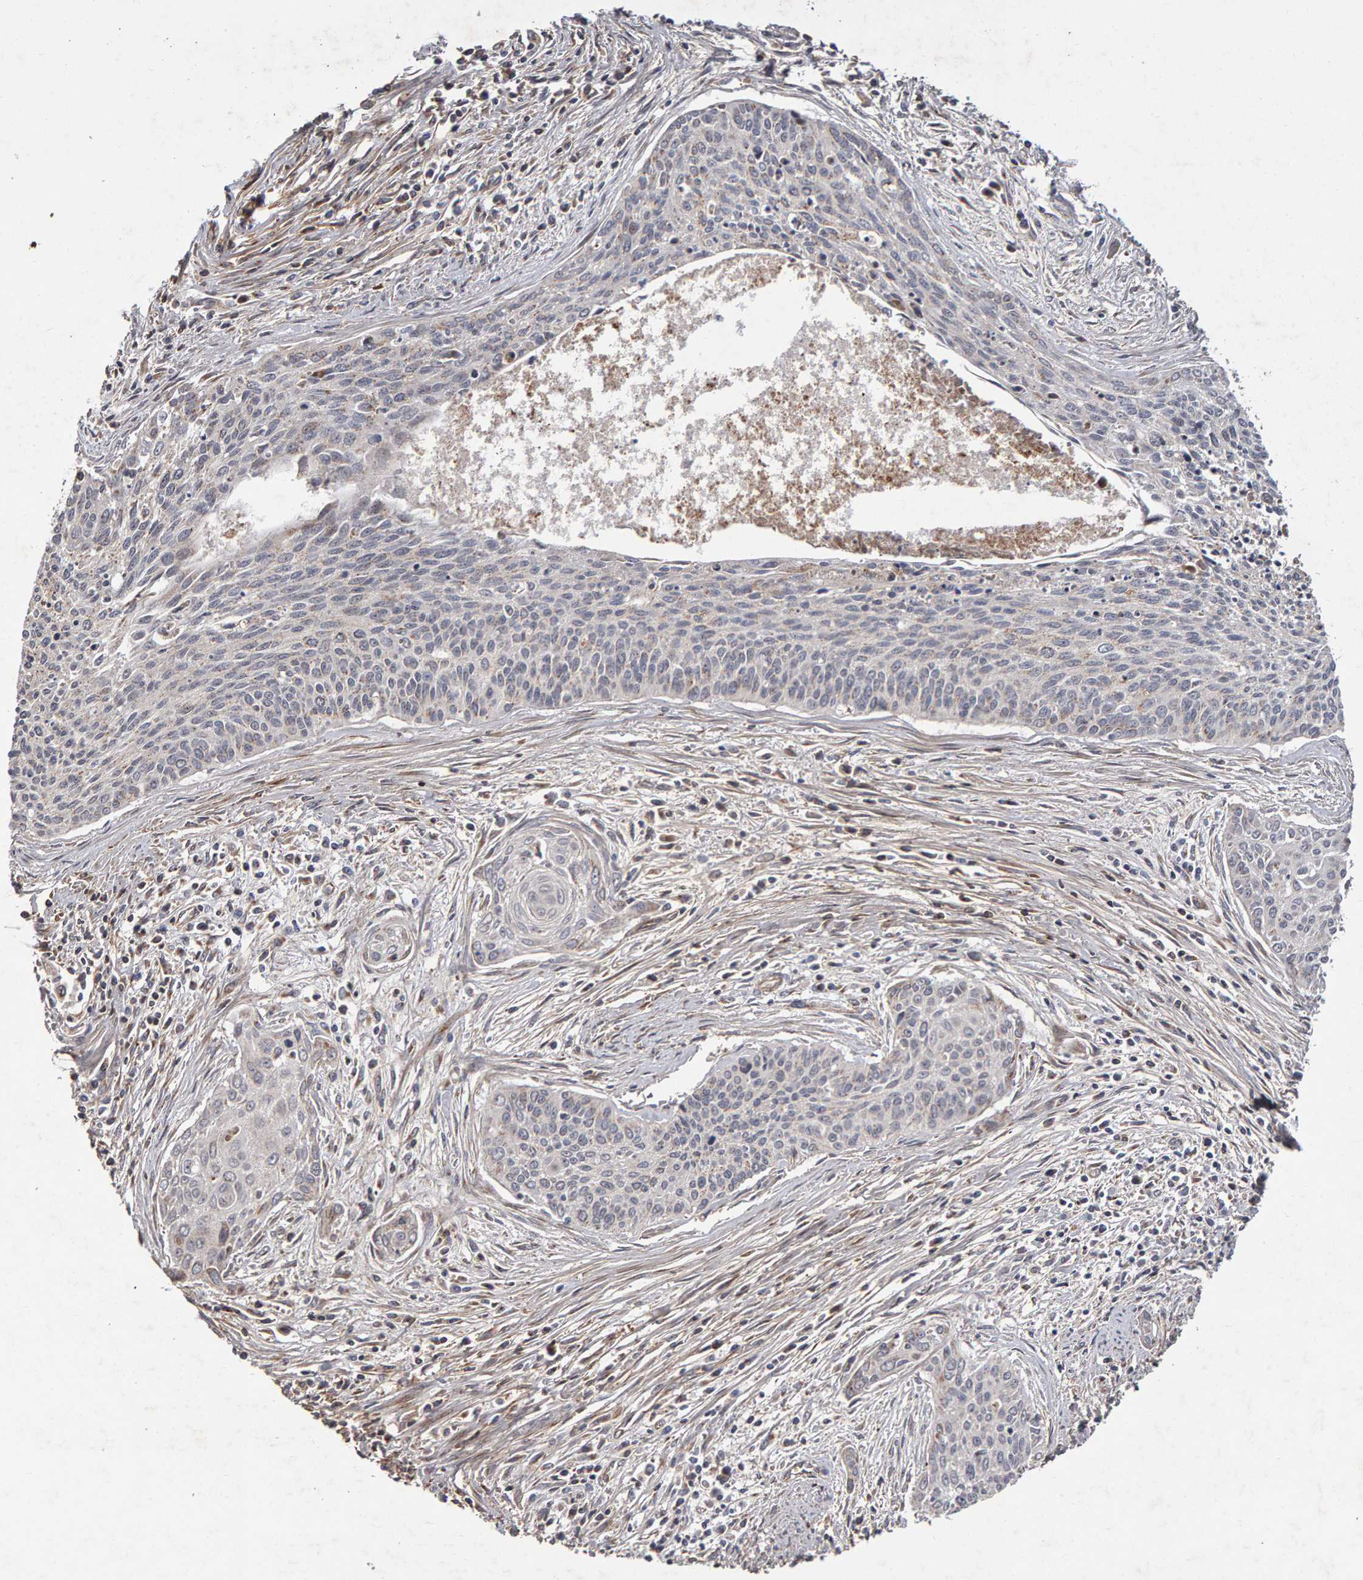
{"staining": {"intensity": "negative", "quantity": "none", "location": "none"}, "tissue": "cervical cancer", "cell_type": "Tumor cells", "image_type": "cancer", "snomed": [{"axis": "morphology", "description": "Squamous cell carcinoma, NOS"}, {"axis": "topography", "description": "Cervix"}], "caption": "Immunohistochemistry (IHC) of human cervical squamous cell carcinoma shows no positivity in tumor cells.", "gene": "CANT1", "patient": {"sex": "female", "age": 55}}